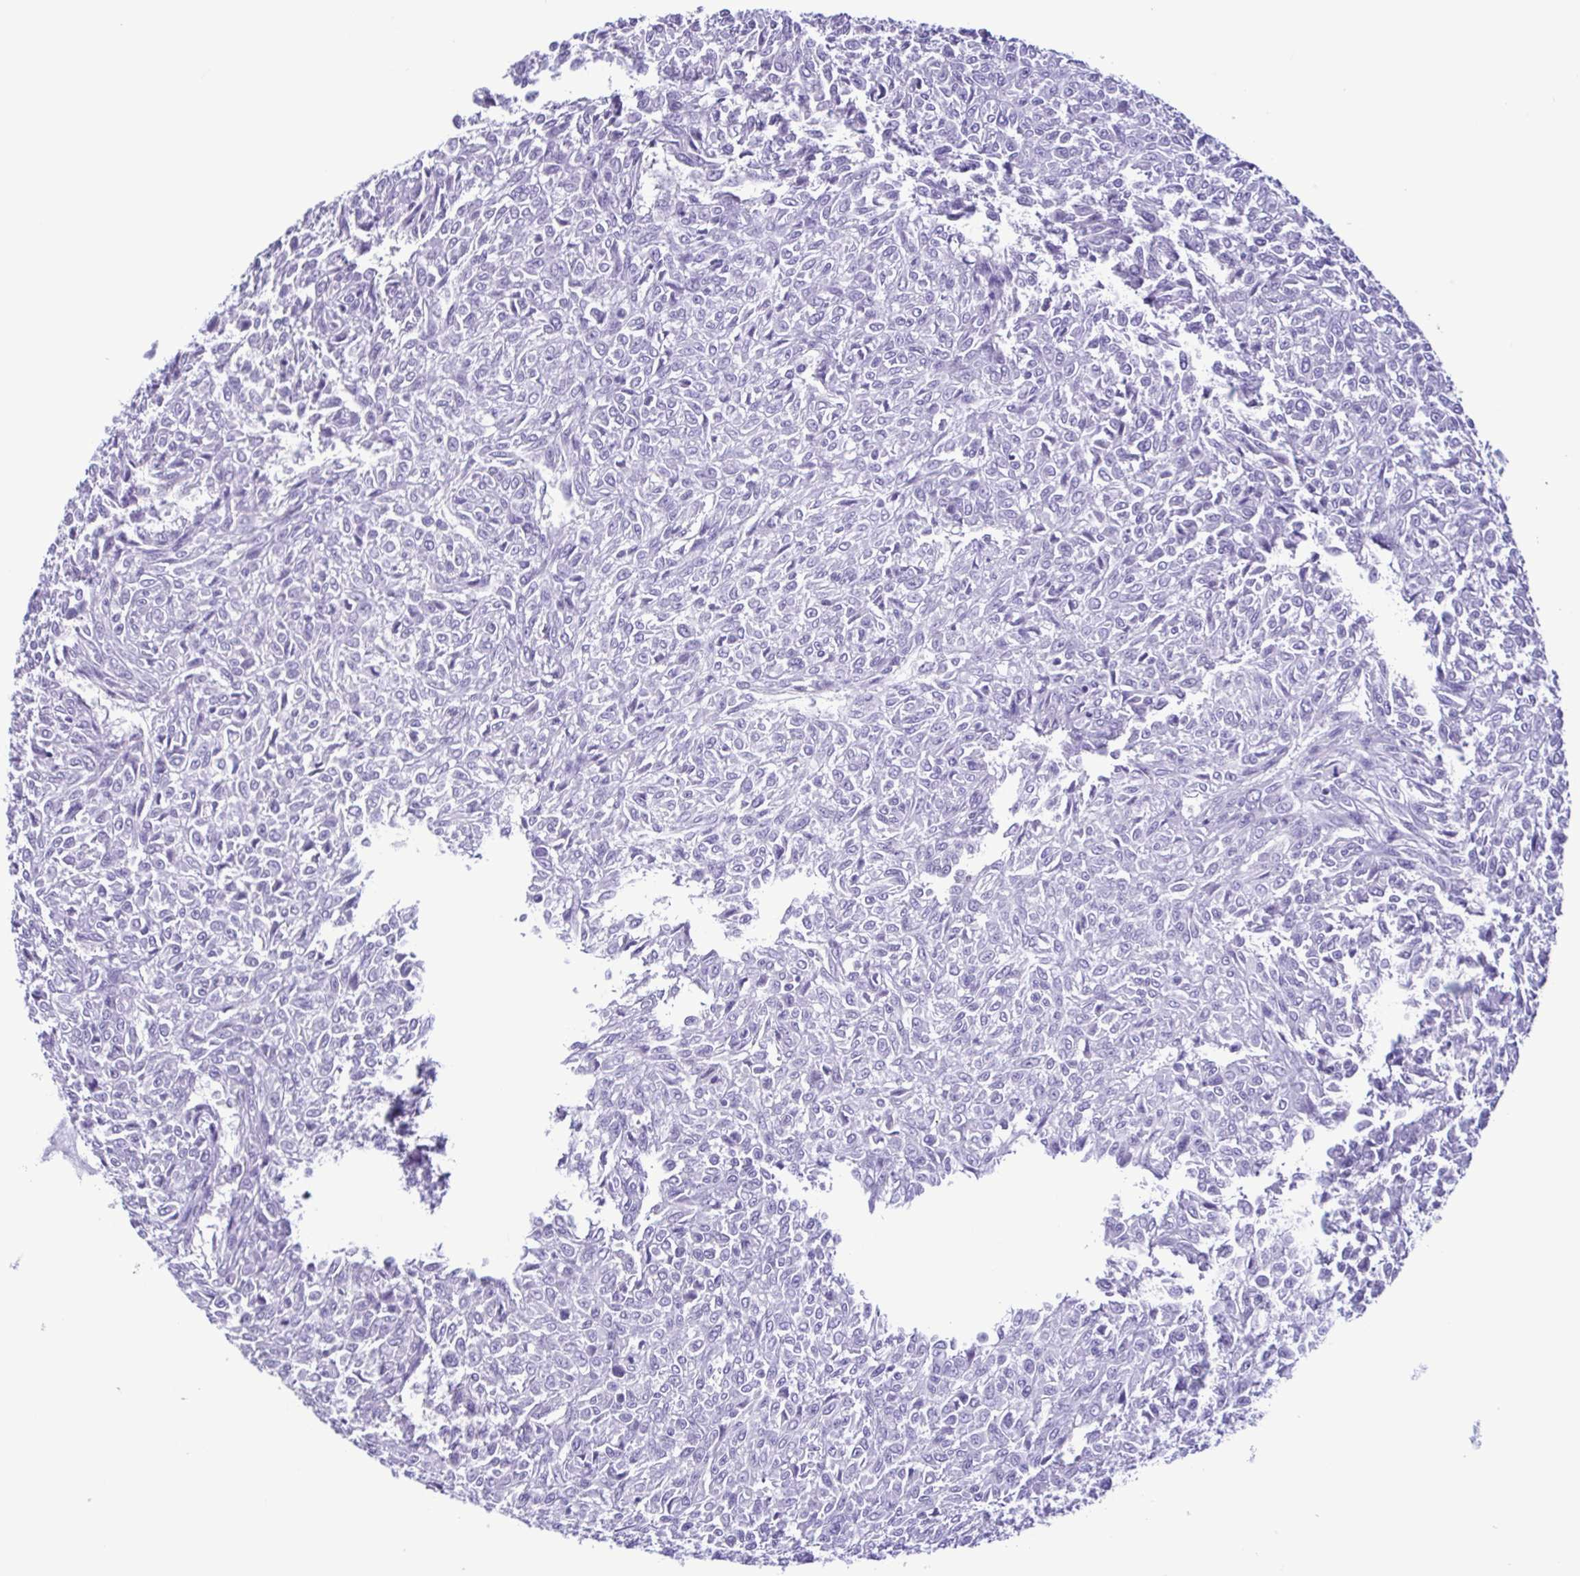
{"staining": {"intensity": "negative", "quantity": "none", "location": "none"}, "tissue": "renal cancer", "cell_type": "Tumor cells", "image_type": "cancer", "snomed": [{"axis": "morphology", "description": "Adenocarcinoma, NOS"}, {"axis": "topography", "description": "Kidney"}], "caption": "This is an immunohistochemistry (IHC) photomicrograph of renal cancer (adenocarcinoma). There is no positivity in tumor cells.", "gene": "SPATA16", "patient": {"sex": "male", "age": 58}}